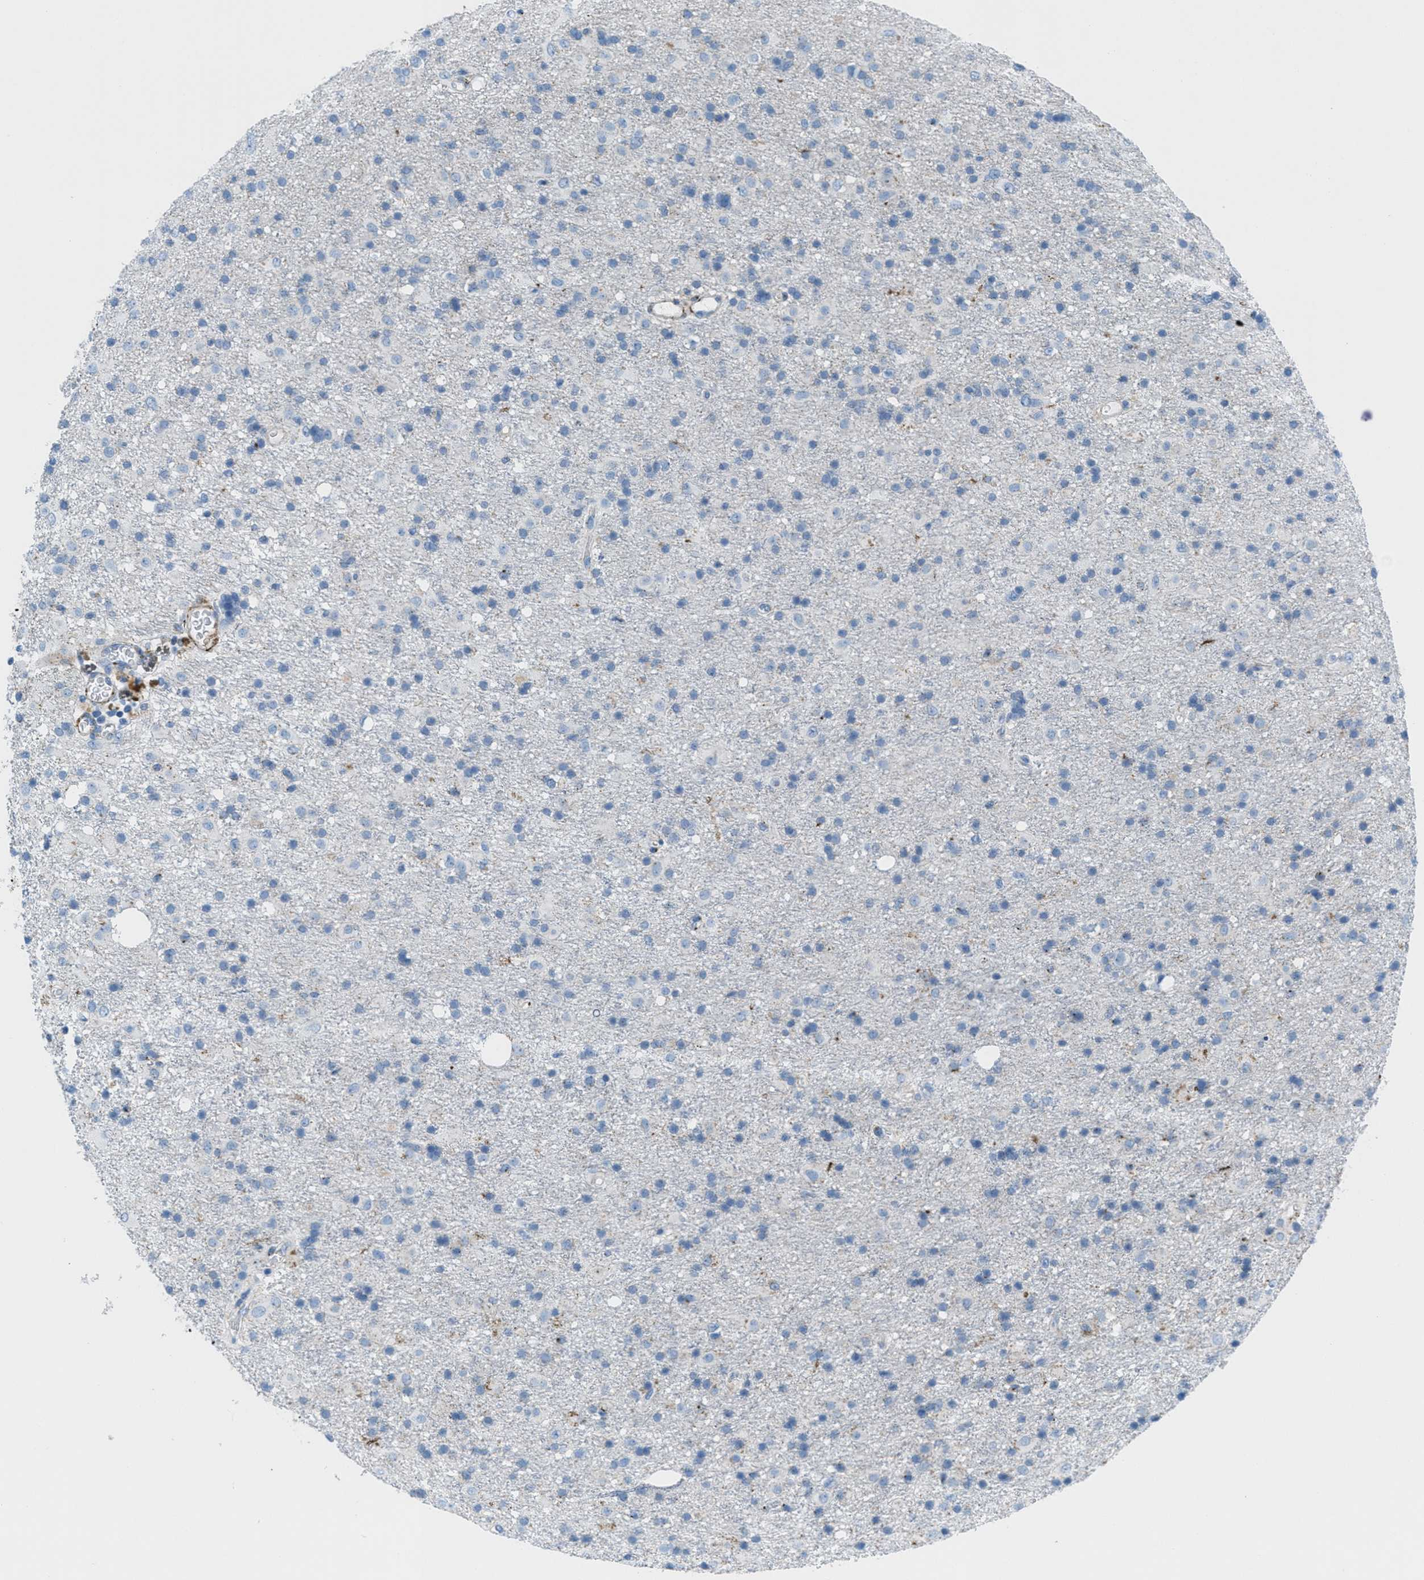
{"staining": {"intensity": "negative", "quantity": "none", "location": "none"}, "tissue": "glioma", "cell_type": "Tumor cells", "image_type": "cancer", "snomed": [{"axis": "morphology", "description": "Glioma, malignant, Low grade"}, {"axis": "topography", "description": "Brain"}], "caption": "Image shows no significant protein positivity in tumor cells of malignant glioma (low-grade). (DAB immunohistochemistry (IHC) visualized using brightfield microscopy, high magnification).", "gene": "MFSD13A", "patient": {"sex": "male", "age": 65}}